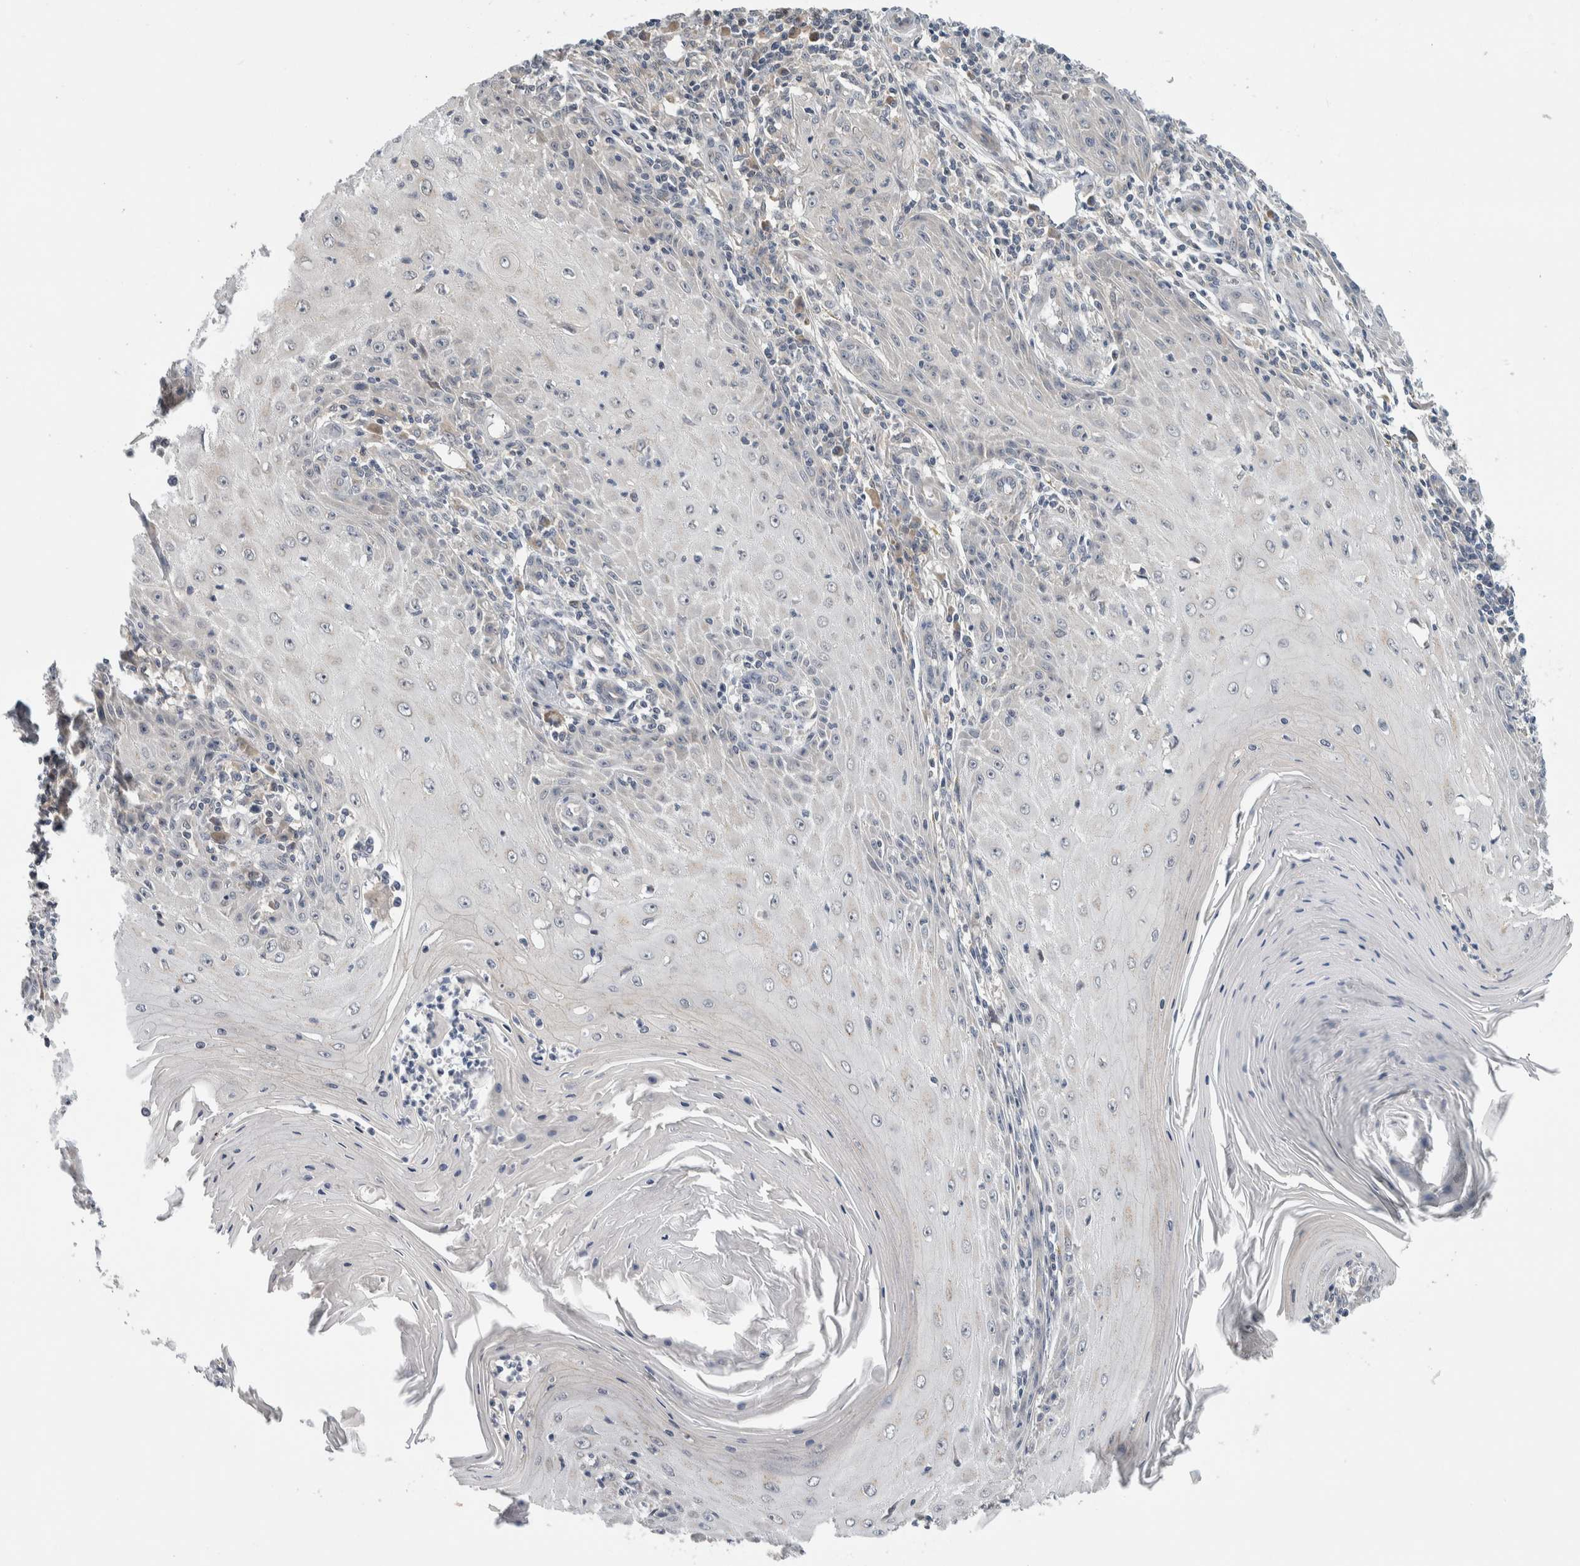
{"staining": {"intensity": "negative", "quantity": "none", "location": "none"}, "tissue": "skin cancer", "cell_type": "Tumor cells", "image_type": "cancer", "snomed": [{"axis": "morphology", "description": "Squamous cell carcinoma, NOS"}, {"axis": "topography", "description": "Skin"}], "caption": "Human skin cancer (squamous cell carcinoma) stained for a protein using IHC shows no expression in tumor cells.", "gene": "SHPK", "patient": {"sex": "female", "age": 73}}